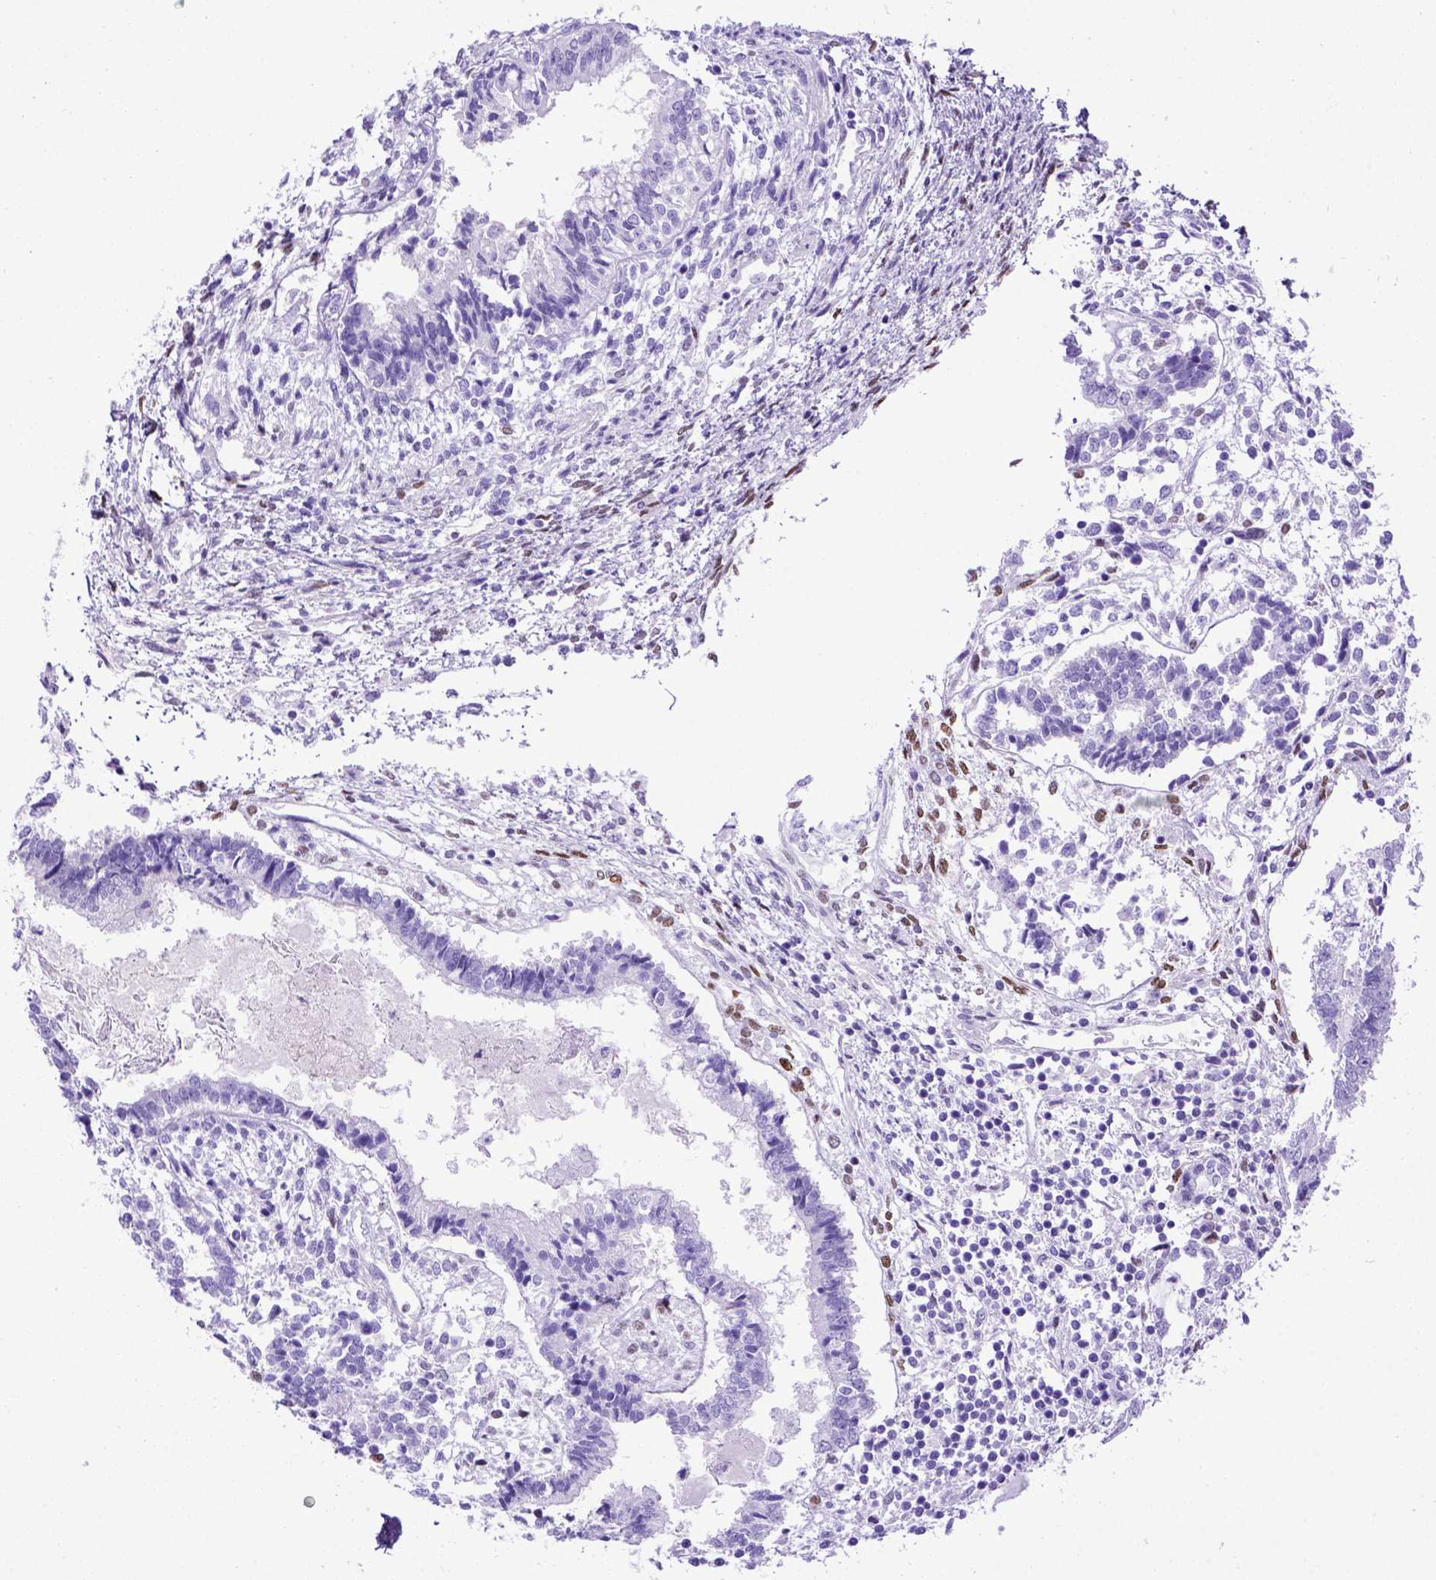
{"staining": {"intensity": "negative", "quantity": "none", "location": "none"}, "tissue": "testis cancer", "cell_type": "Tumor cells", "image_type": "cancer", "snomed": [{"axis": "morphology", "description": "Carcinoma, Embryonal, NOS"}, {"axis": "topography", "description": "Testis"}], "caption": "Immunohistochemical staining of human testis embryonal carcinoma demonstrates no significant staining in tumor cells.", "gene": "MEOX2", "patient": {"sex": "male", "age": 37}}